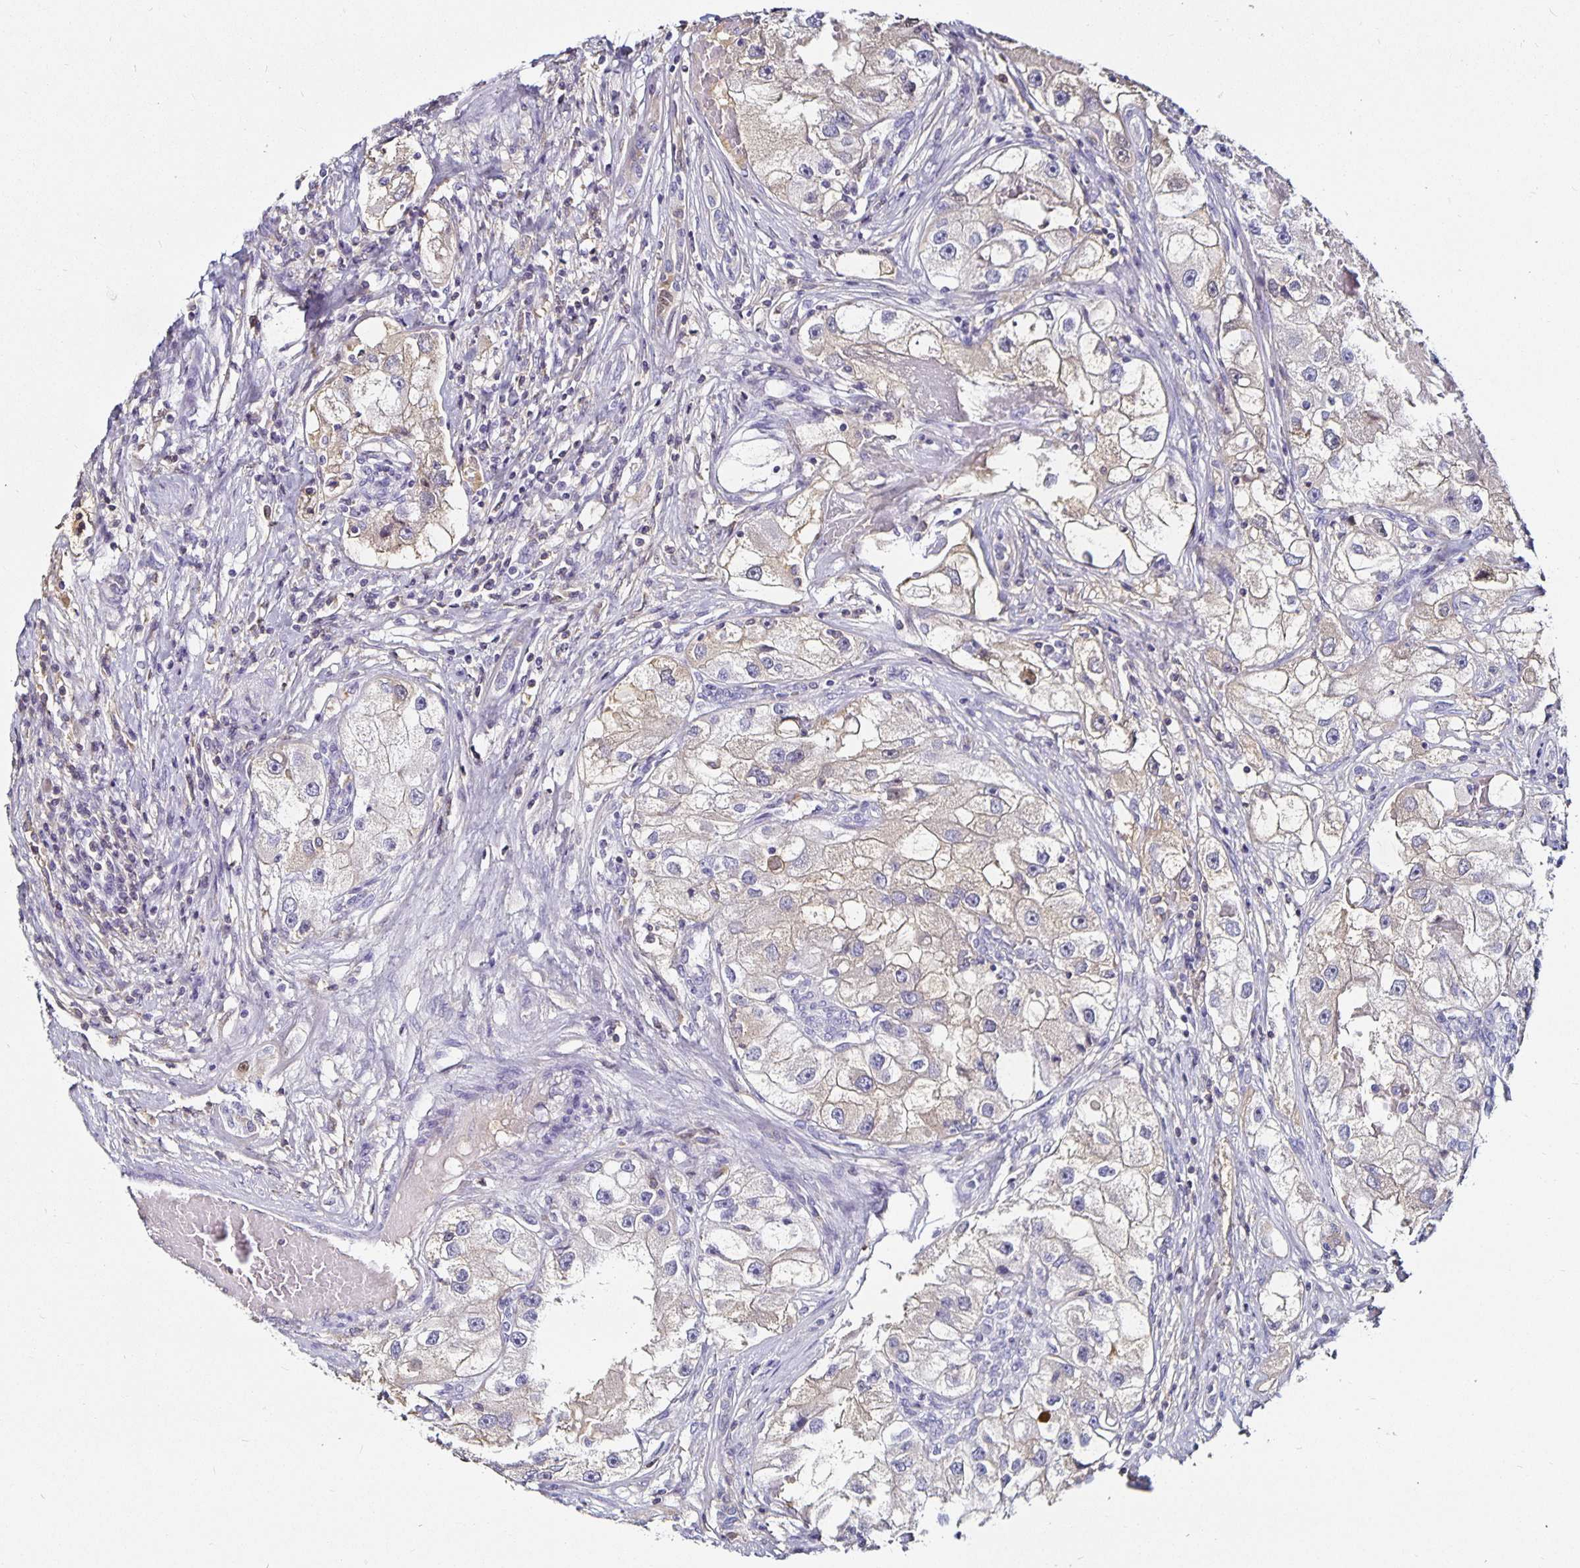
{"staining": {"intensity": "weak", "quantity": "25%-75%", "location": "cytoplasmic/membranous"}, "tissue": "renal cancer", "cell_type": "Tumor cells", "image_type": "cancer", "snomed": [{"axis": "morphology", "description": "Adenocarcinoma, NOS"}, {"axis": "topography", "description": "Kidney"}], "caption": "Brown immunohistochemical staining in human adenocarcinoma (renal) reveals weak cytoplasmic/membranous staining in approximately 25%-75% of tumor cells.", "gene": "TTR", "patient": {"sex": "male", "age": 63}}